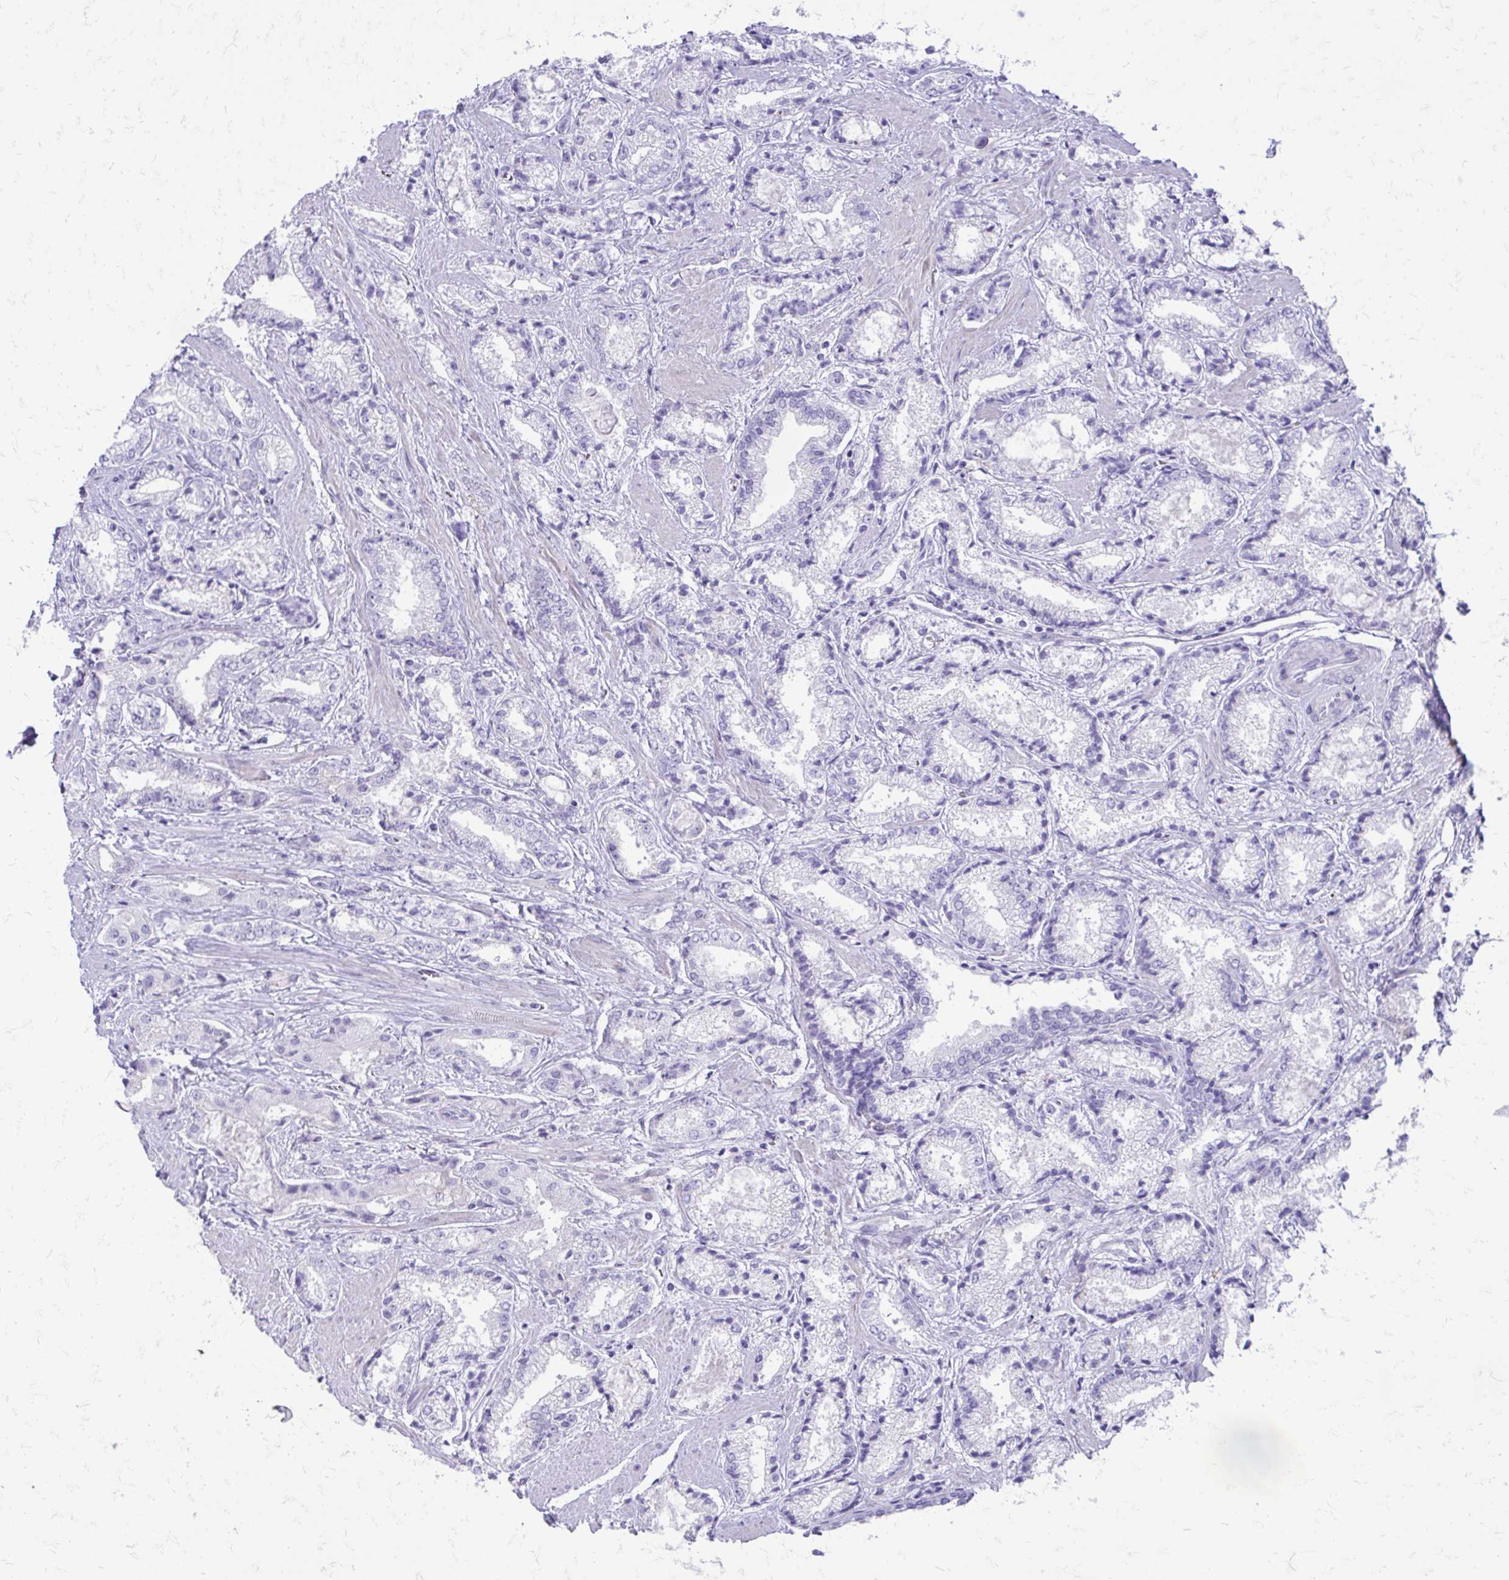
{"staining": {"intensity": "negative", "quantity": "none", "location": "none"}, "tissue": "prostate cancer", "cell_type": "Tumor cells", "image_type": "cancer", "snomed": [{"axis": "morphology", "description": "Adenocarcinoma, High grade"}, {"axis": "topography", "description": "Prostate"}], "caption": "There is no significant expression in tumor cells of prostate cancer (adenocarcinoma (high-grade)).", "gene": "SIGLEC11", "patient": {"sex": "male", "age": 64}}